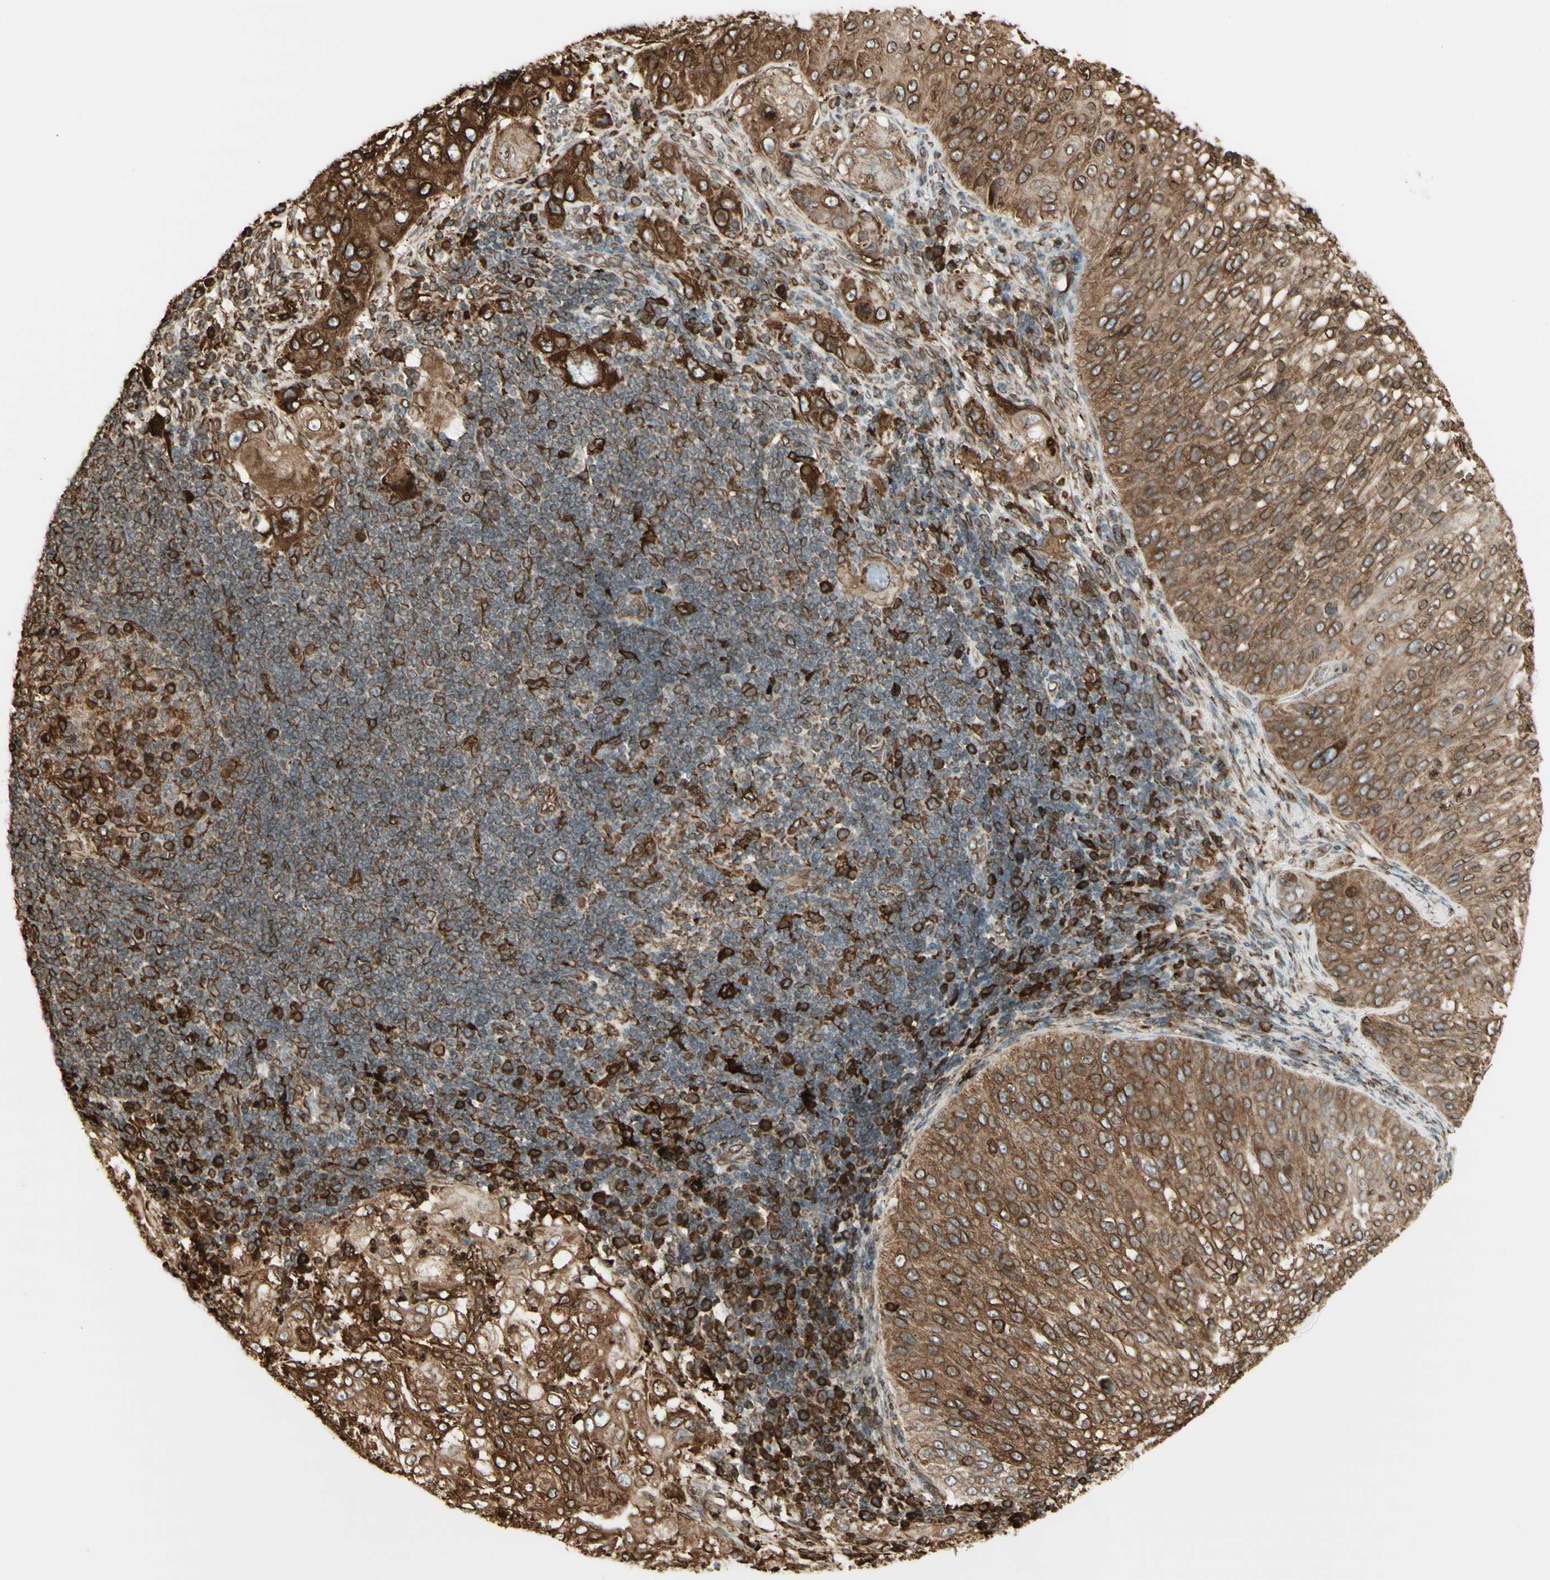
{"staining": {"intensity": "moderate", "quantity": ">75%", "location": "cytoplasmic/membranous"}, "tissue": "lung cancer", "cell_type": "Tumor cells", "image_type": "cancer", "snomed": [{"axis": "morphology", "description": "Inflammation, NOS"}, {"axis": "morphology", "description": "Squamous cell carcinoma, NOS"}, {"axis": "topography", "description": "Lymph node"}, {"axis": "topography", "description": "Soft tissue"}, {"axis": "topography", "description": "Lung"}], "caption": "Tumor cells reveal medium levels of moderate cytoplasmic/membranous positivity in approximately >75% of cells in human lung cancer (squamous cell carcinoma). (Brightfield microscopy of DAB IHC at high magnification).", "gene": "CANX", "patient": {"sex": "male", "age": 66}}